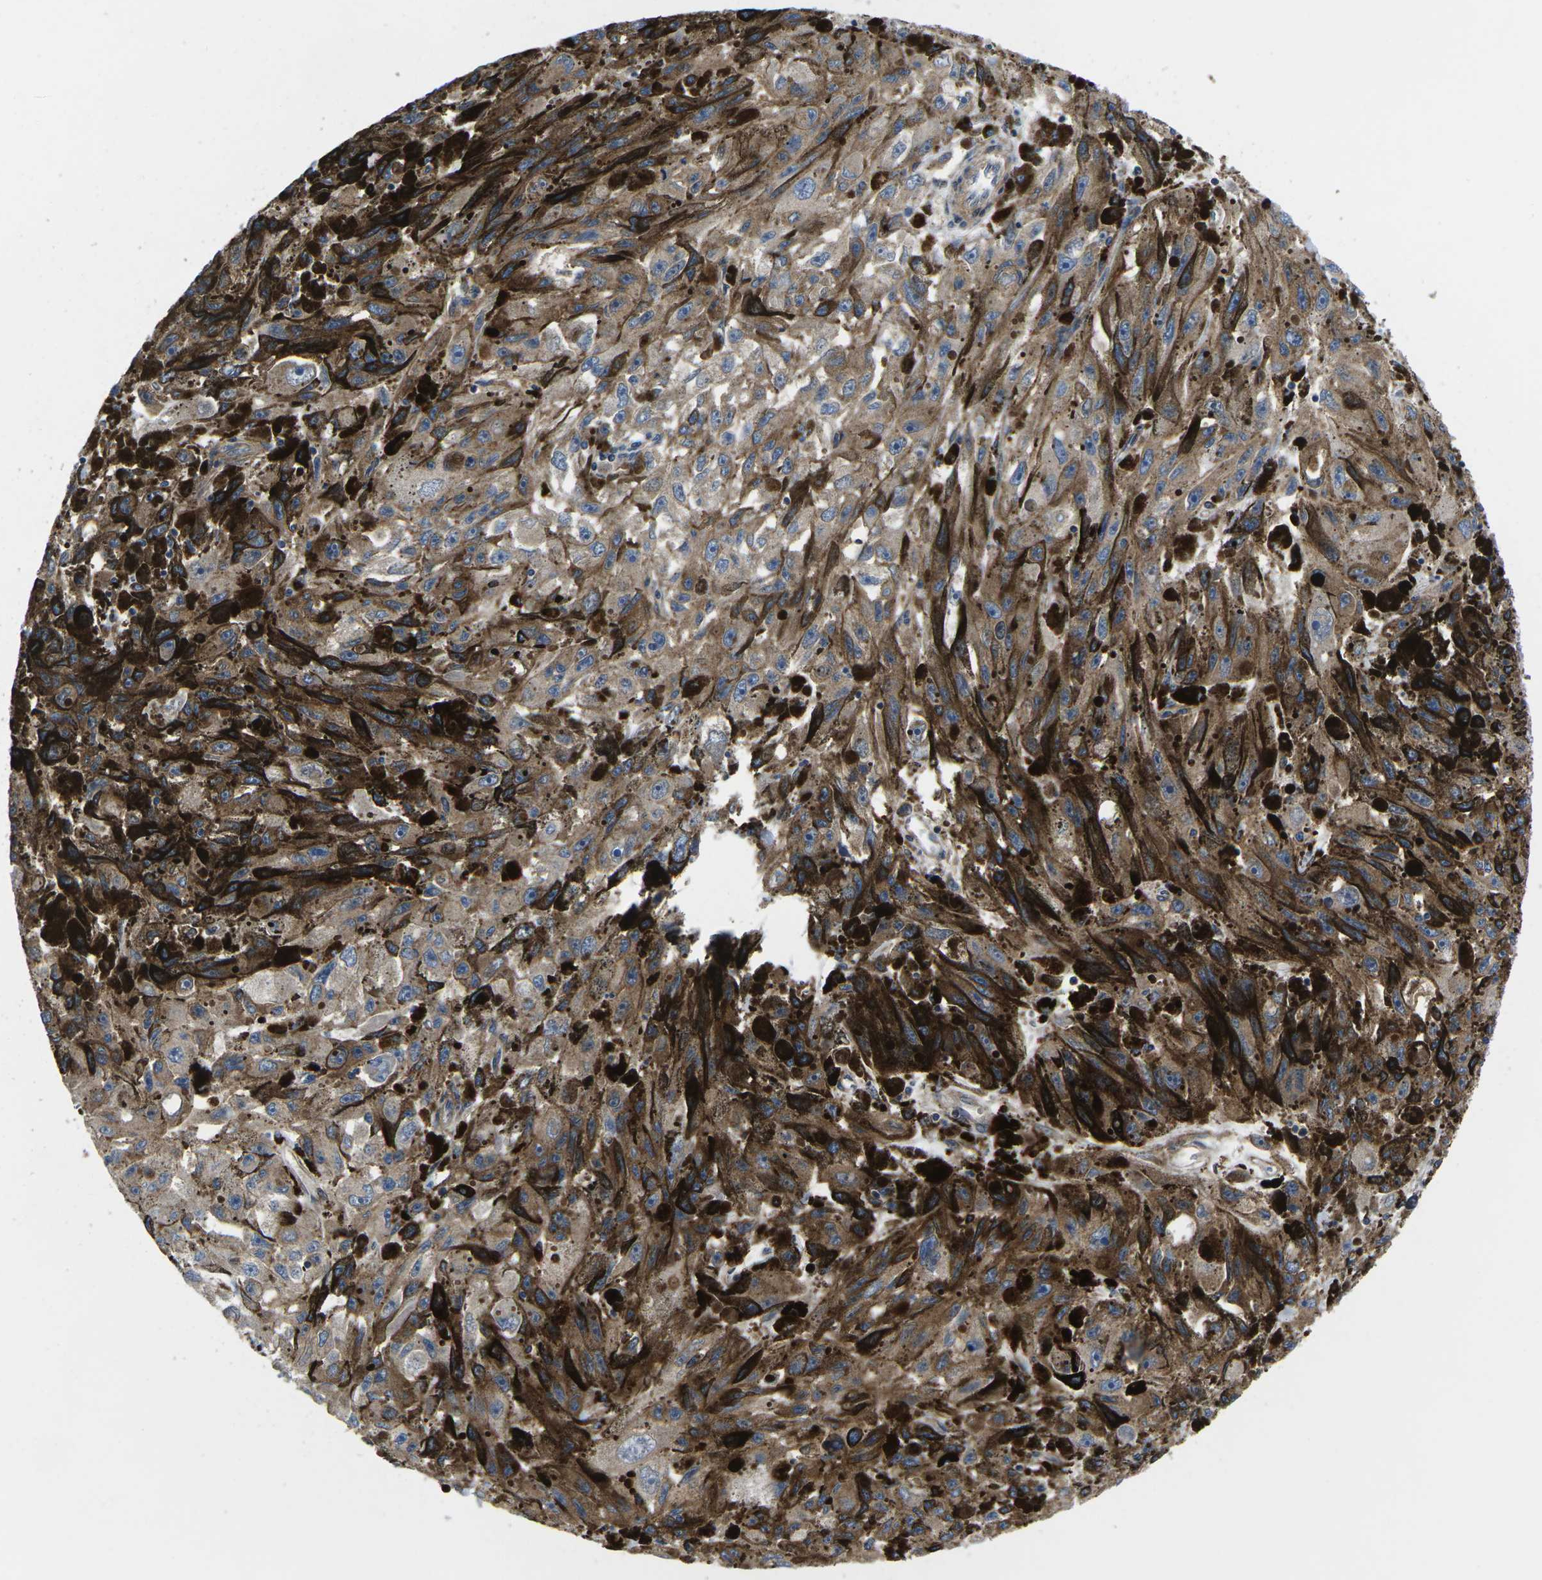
{"staining": {"intensity": "weak", "quantity": ">75%", "location": "cytoplasmic/membranous"}, "tissue": "melanoma", "cell_type": "Tumor cells", "image_type": "cancer", "snomed": [{"axis": "morphology", "description": "Malignant melanoma, NOS"}, {"axis": "topography", "description": "Skin"}], "caption": "Immunohistochemical staining of malignant melanoma reveals low levels of weak cytoplasmic/membranous positivity in approximately >75% of tumor cells.", "gene": "DLG1", "patient": {"sex": "female", "age": 104}}